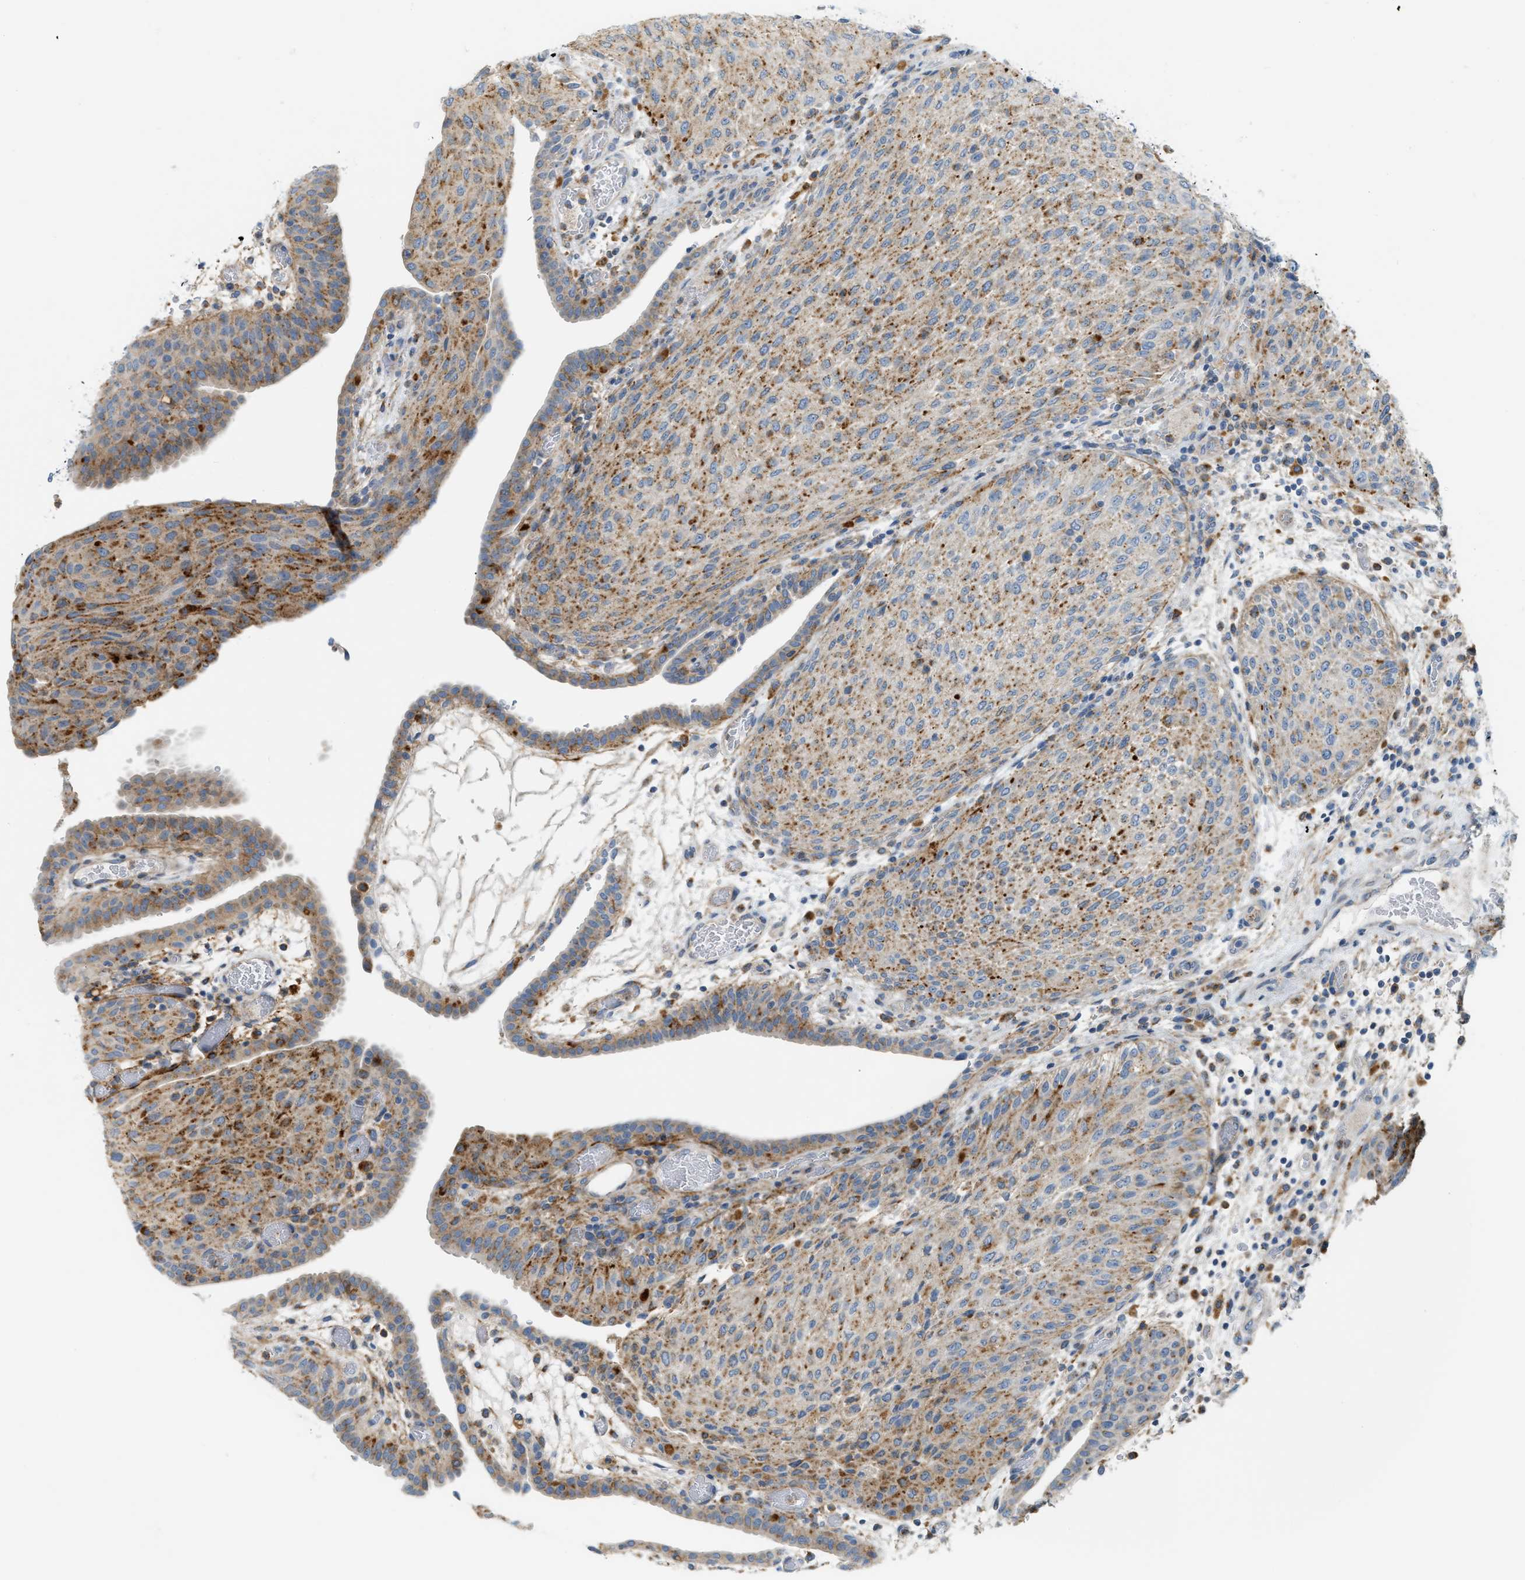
{"staining": {"intensity": "moderate", "quantity": ">75%", "location": "cytoplasmic/membranous"}, "tissue": "urothelial cancer", "cell_type": "Tumor cells", "image_type": "cancer", "snomed": [{"axis": "morphology", "description": "Urothelial carcinoma, Low grade"}, {"axis": "morphology", "description": "Urothelial carcinoma, High grade"}, {"axis": "topography", "description": "Urinary bladder"}], "caption": "This photomicrograph shows immunohistochemistry (IHC) staining of urothelial cancer, with medium moderate cytoplasmic/membranous staining in approximately >75% of tumor cells.", "gene": "LMBRD1", "patient": {"sex": "male", "age": 35}}